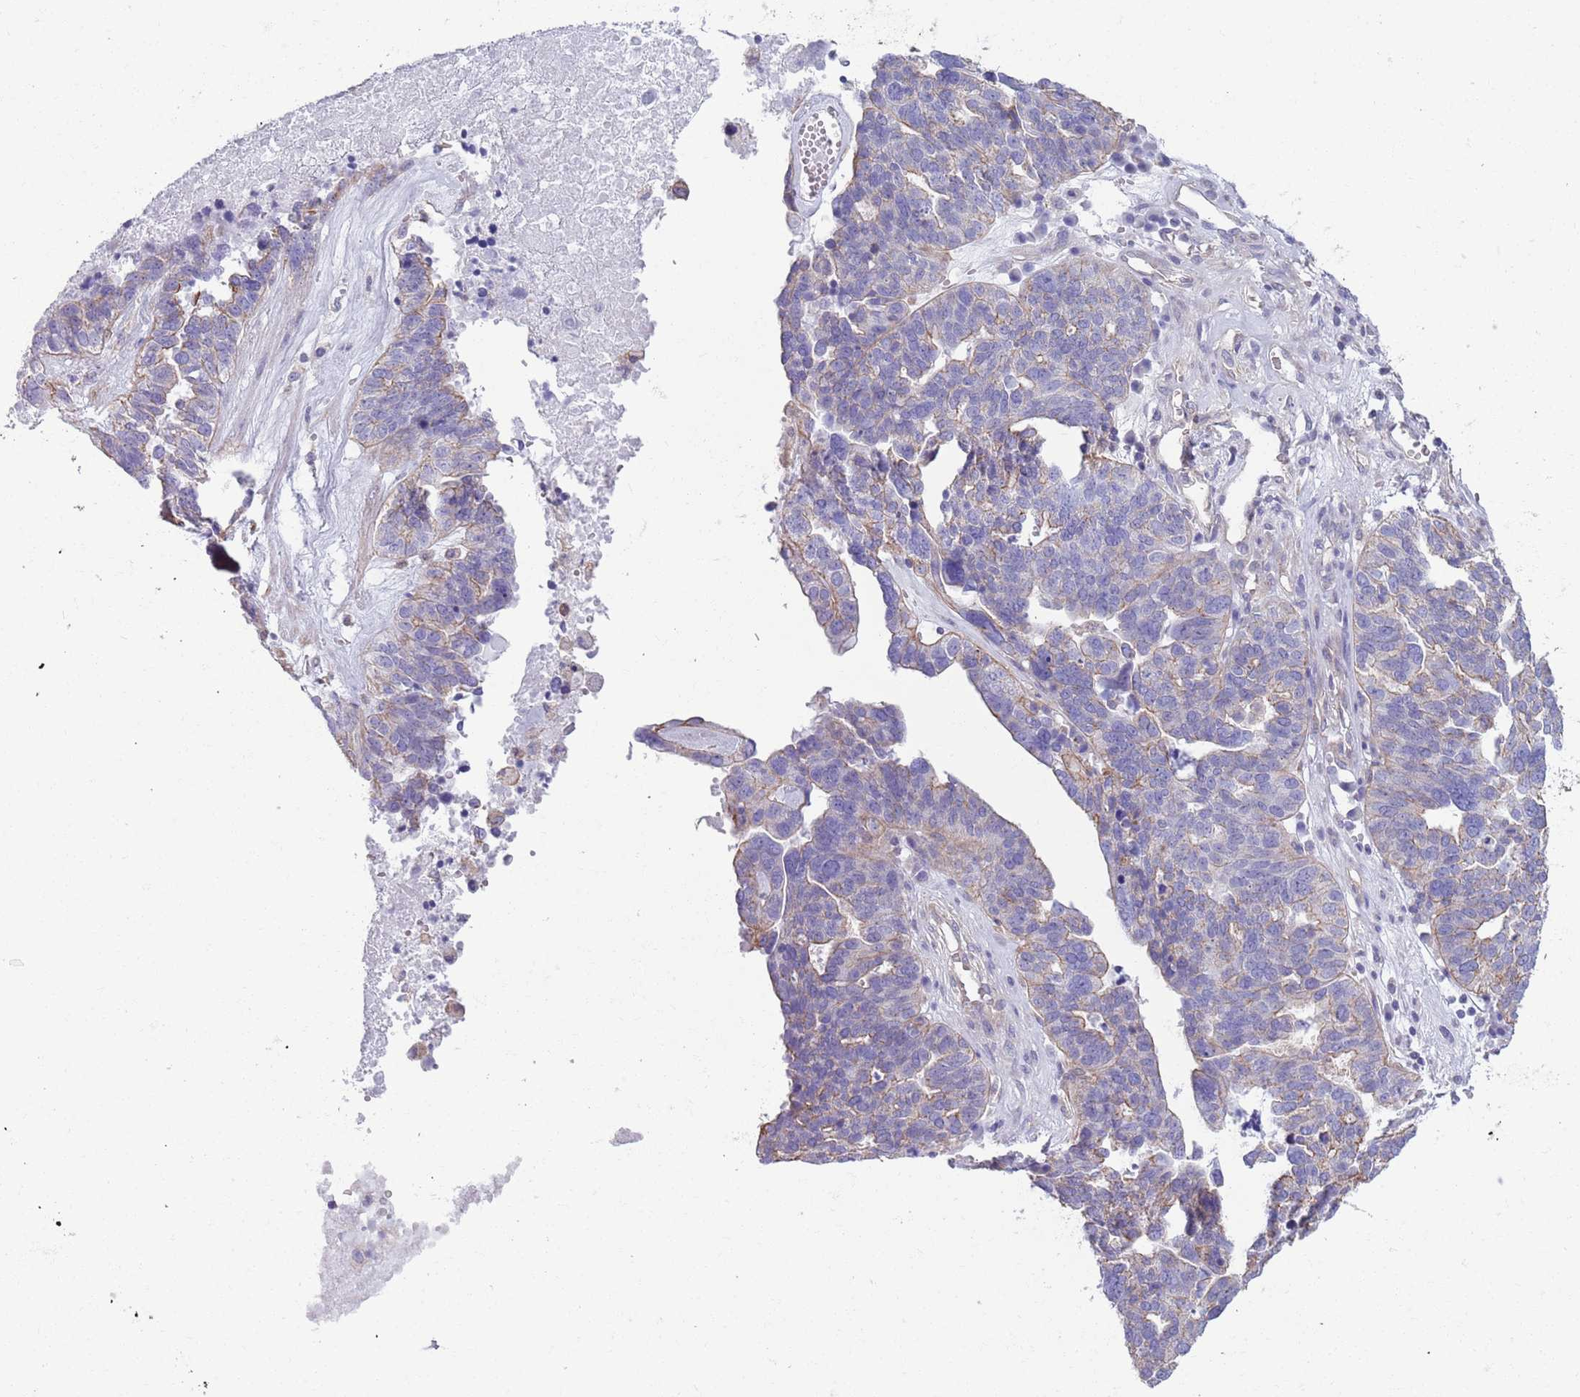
{"staining": {"intensity": "weak", "quantity": "<25%", "location": "cytoplasmic/membranous"}, "tissue": "ovarian cancer", "cell_type": "Tumor cells", "image_type": "cancer", "snomed": [{"axis": "morphology", "description": "Cystadenocarcinoma, serous, NOS"}, {"axis": "topography", "description": "Ovary"}], "caption": "High power microscopy micrograph of an immunohistochemistry photomicrograph of ovarian serous cystadenocarcinoma, revealing no significant expression in tumor cells.", "gene": "RBP3", "patient": {"sex": "female", "age": 59}}